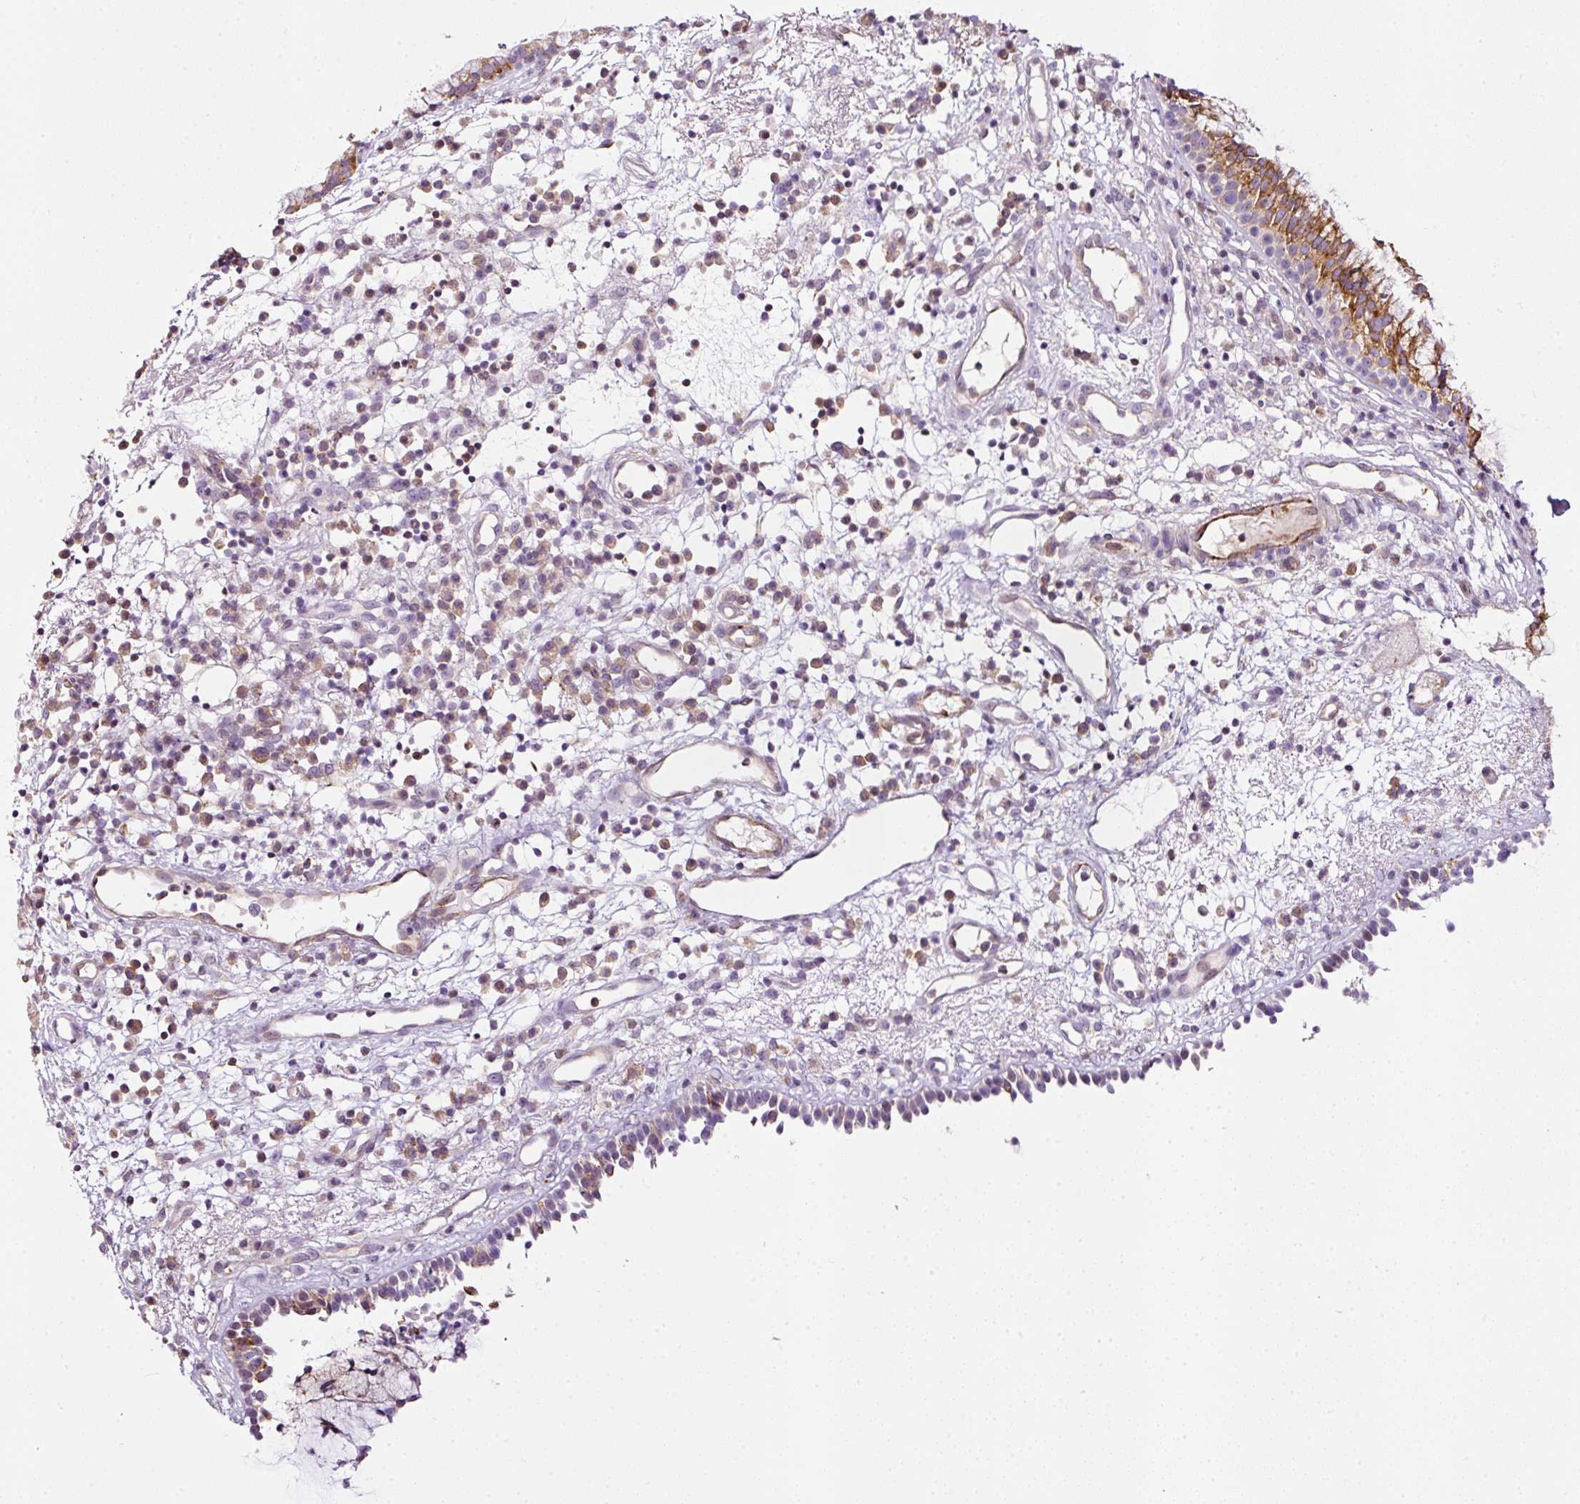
{"staining": {"intensity": "moderate", "quantity": "25%-75%", "location": "cytoplasmic/membranous"}, "tissue": "nasopharynx", "cell_type": "Respiratory epithelial cells", "image_type": "normal", "snomed": [{"axis": "morphology", "description": "Normal tissue, NOS"}, {"axis": "topography", "description": "Nasopharynx"}], "caption": "IHC of benign human nasopharynx reveals medium levels of moderate cytoplasmic/membranous staining in about 25%-75% of respiratory epithelial cells. Using DAB (brown) and hematoxylin (blue) stains, captured at high magnification using brightfield microscopy.", "gene": "SCNM1", "patient": {"sex": "male", "age": 21}}